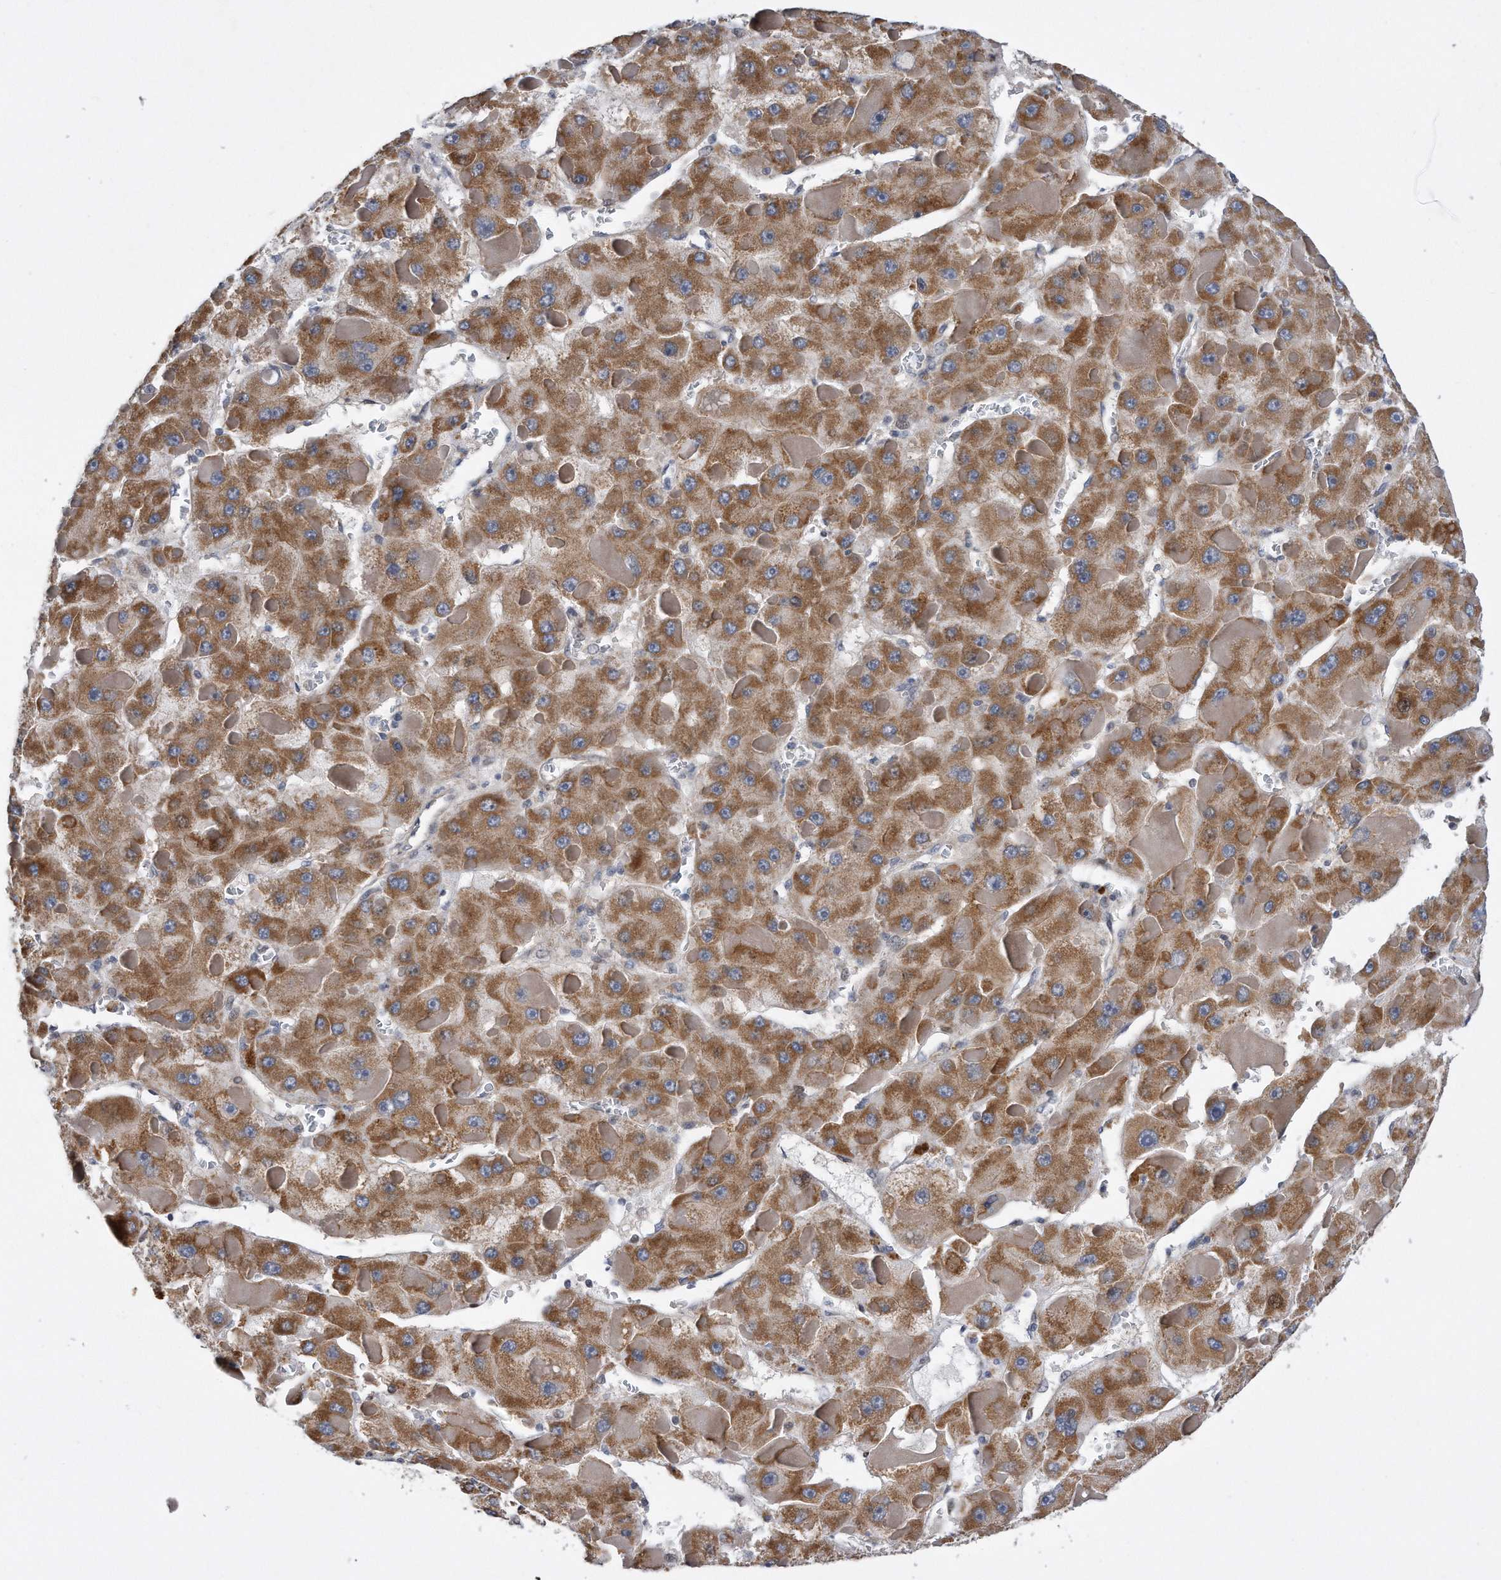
{"staining": {"intensity": "strong", "quantity": ">75%", "location": "cytoplasmic/membranous"}, "tissue": "liver cancer", "cell_type": "Tumor cells", "image_type": "cancer", "snomed": [{"axis": "morphology", "description": "Carcinoma, Hepatocellular, NOS"}, {"axis": "topography", "description": "Liver"}], "caption": "IHC of liver cancer displays high levels of strong cytoplasmic/membranous staining in about >75% of tumor cells. The protein of interest is stained brown, and the nuclei are stained in blue (DAB IHC with brightfield microscopy, high magnification).", "gene": "CDH12", "patient": {"sex": "female", "age": 73}}